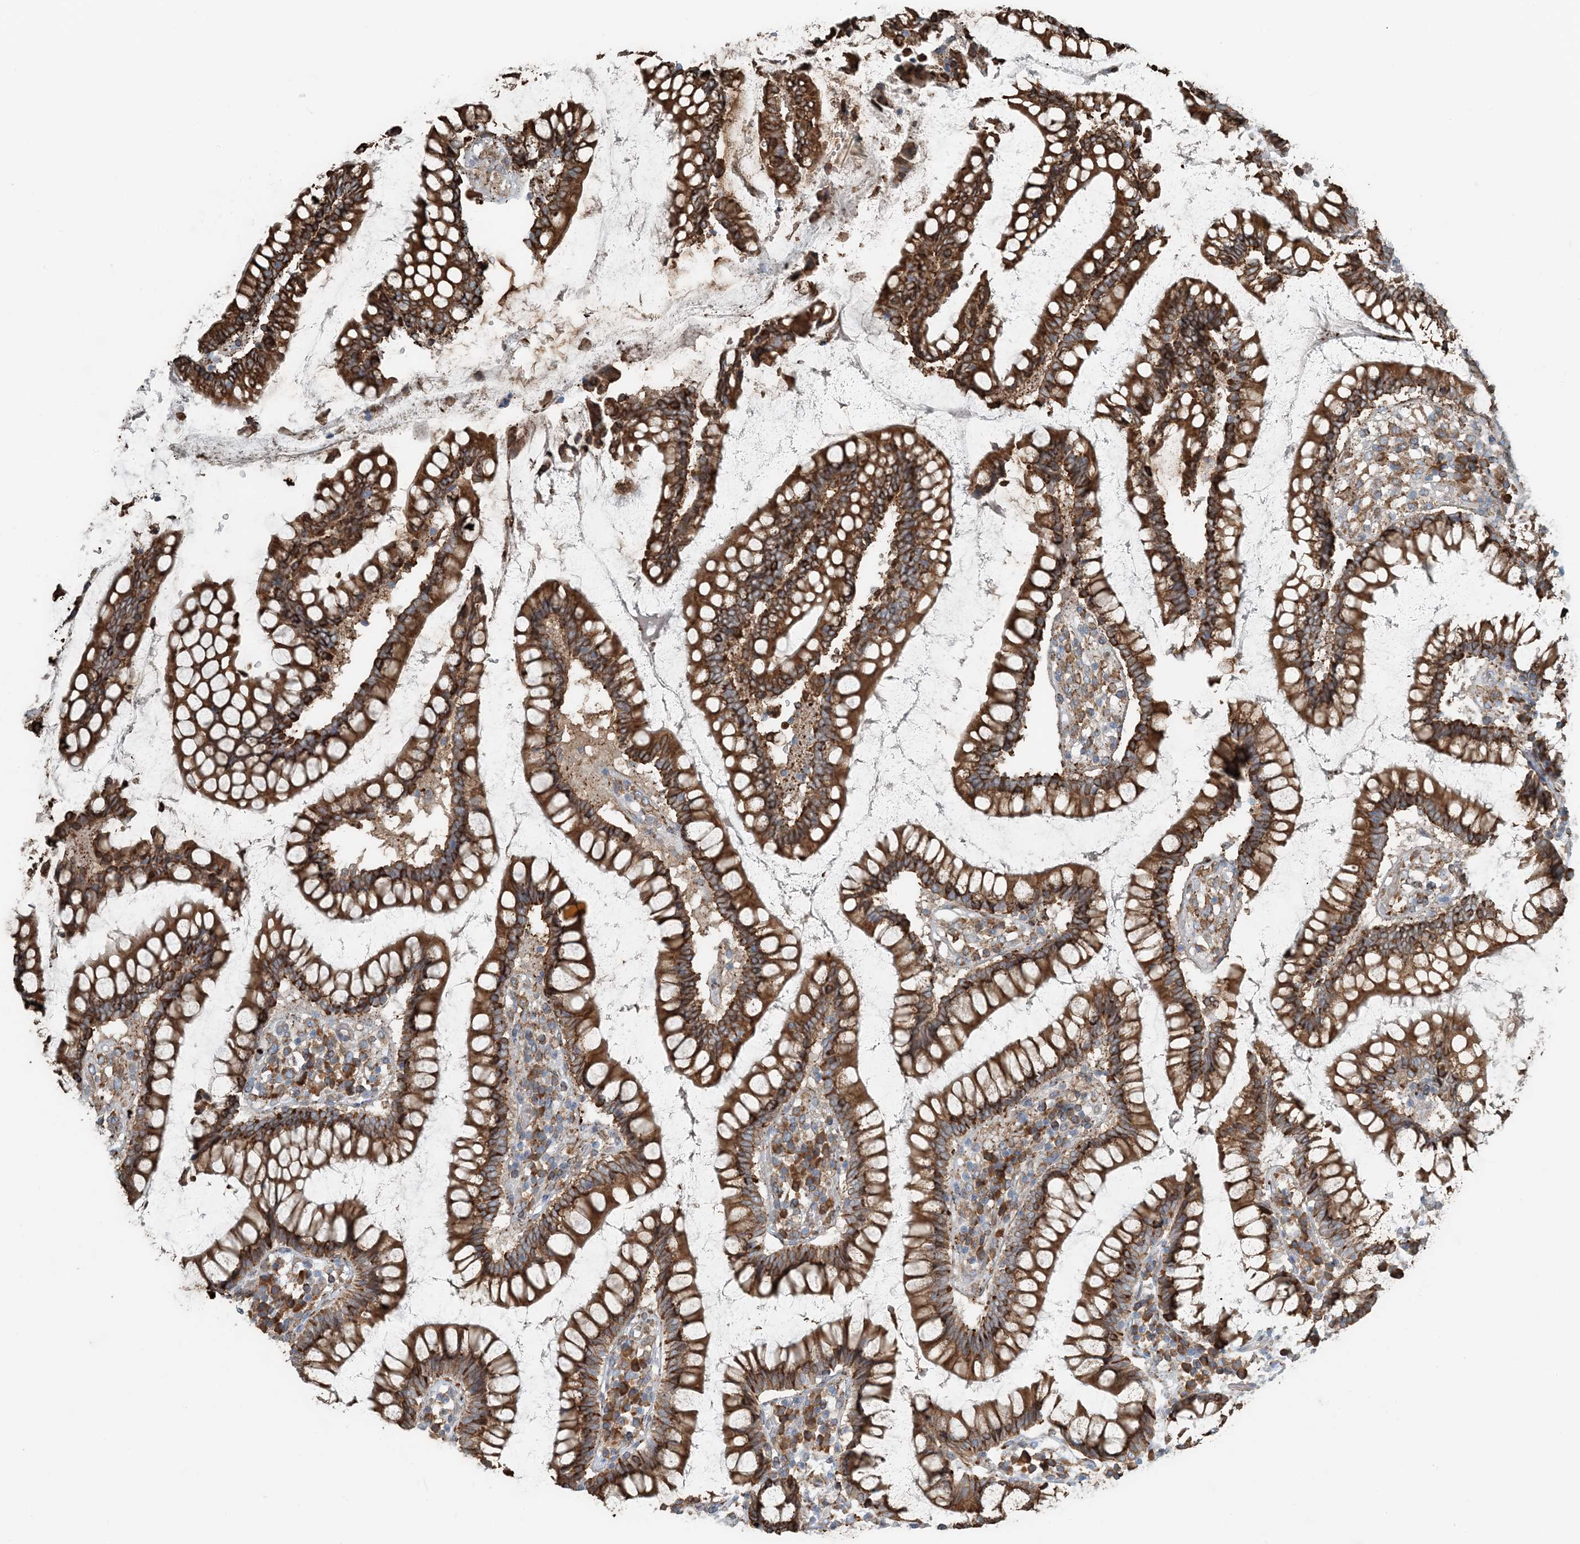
{"staining": {"intensity": "weak", "quantity": "25%-75%", "location": "cytoplasmic/membranous"}, "tissue": "colon", "cell_type": "Endothelial cells", "image_type": "normal", "snomed": [{"axis": "morphology", "description": "Normal tissue, NOS"}, {"axis": "topography", "description": "Colon"}], "caption": "Human colon stained with a protein marker reveals weak staining in endothelial cells.", "gene": "CERKL", "patient": {"sex": "female", "age": 79}}